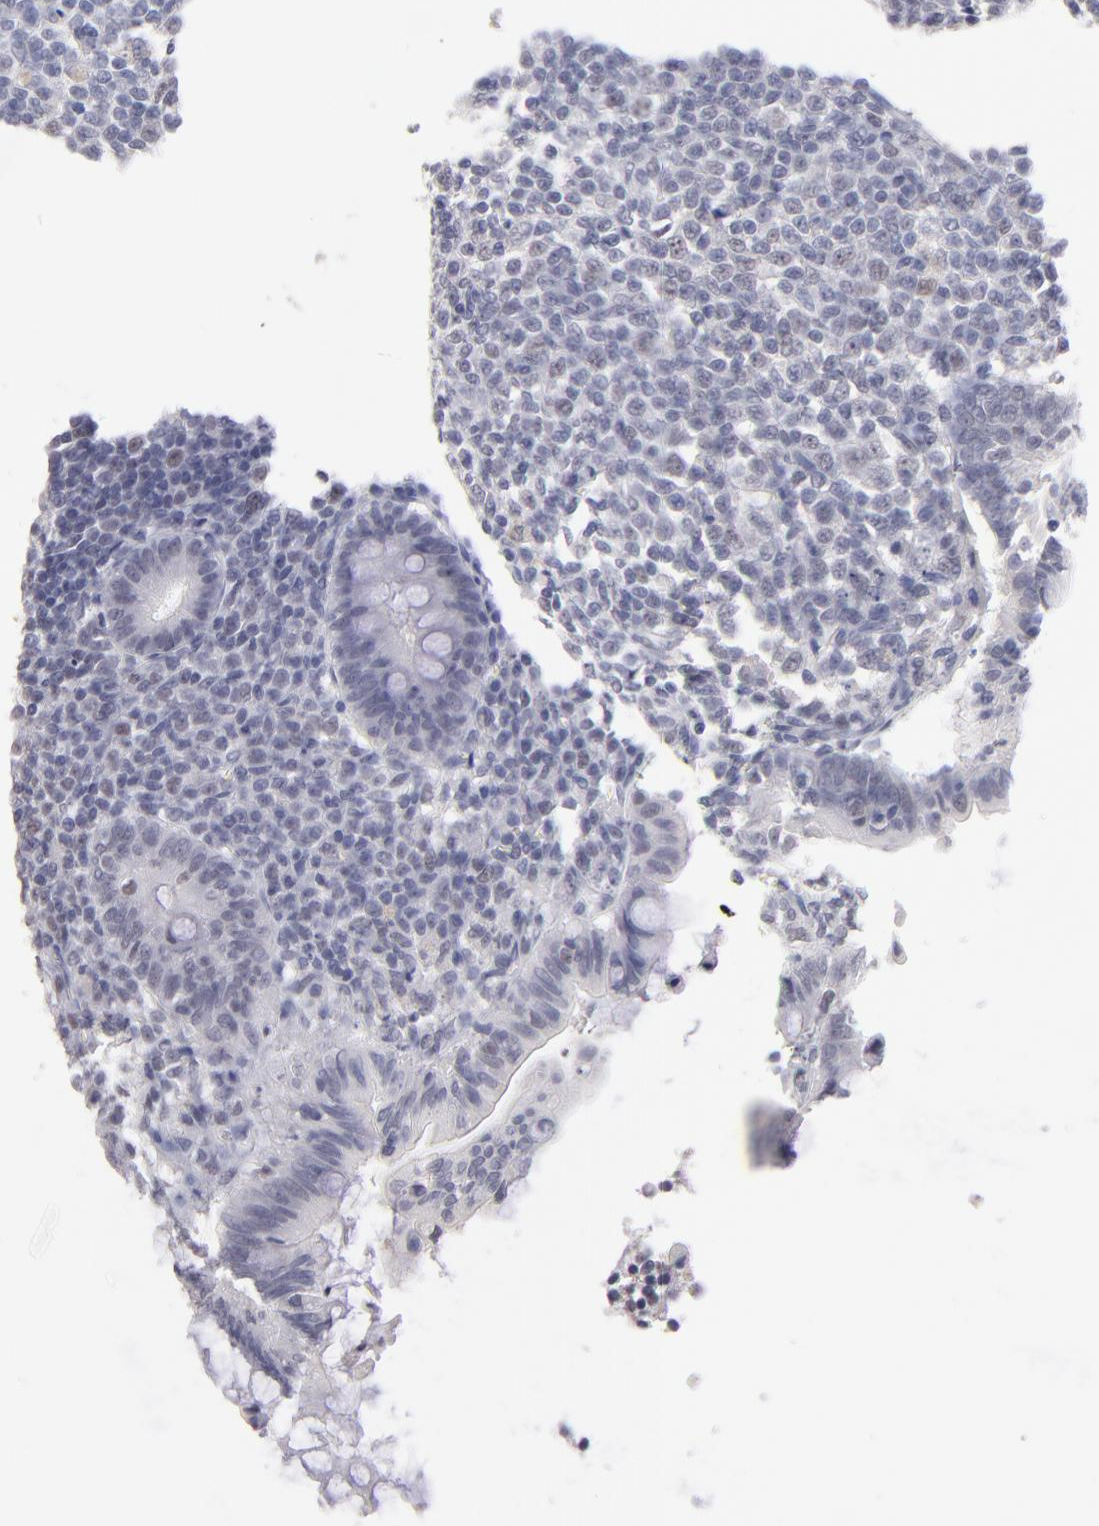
{"staining": {"intensity": "weak", "quantity": "25%-75%", "location": "cytoplasmic/membranous,nuclear"}, "tissue": "appendix", "cell_type": "Glandular cells", "image_type": "normal", "snomed": [{"axis": "morphology", "description": "Normal tissue, NOS"}, {"axis": "topography", "description": "Appendix"}], "caption": "Protein staining of normal appendix shows weak cytoplasmic/membranous,nuclear expression in approximately 25%-75% of glandular cells.", "gene": "TEX11", "patient": {"sex": "female", "age": 66}}